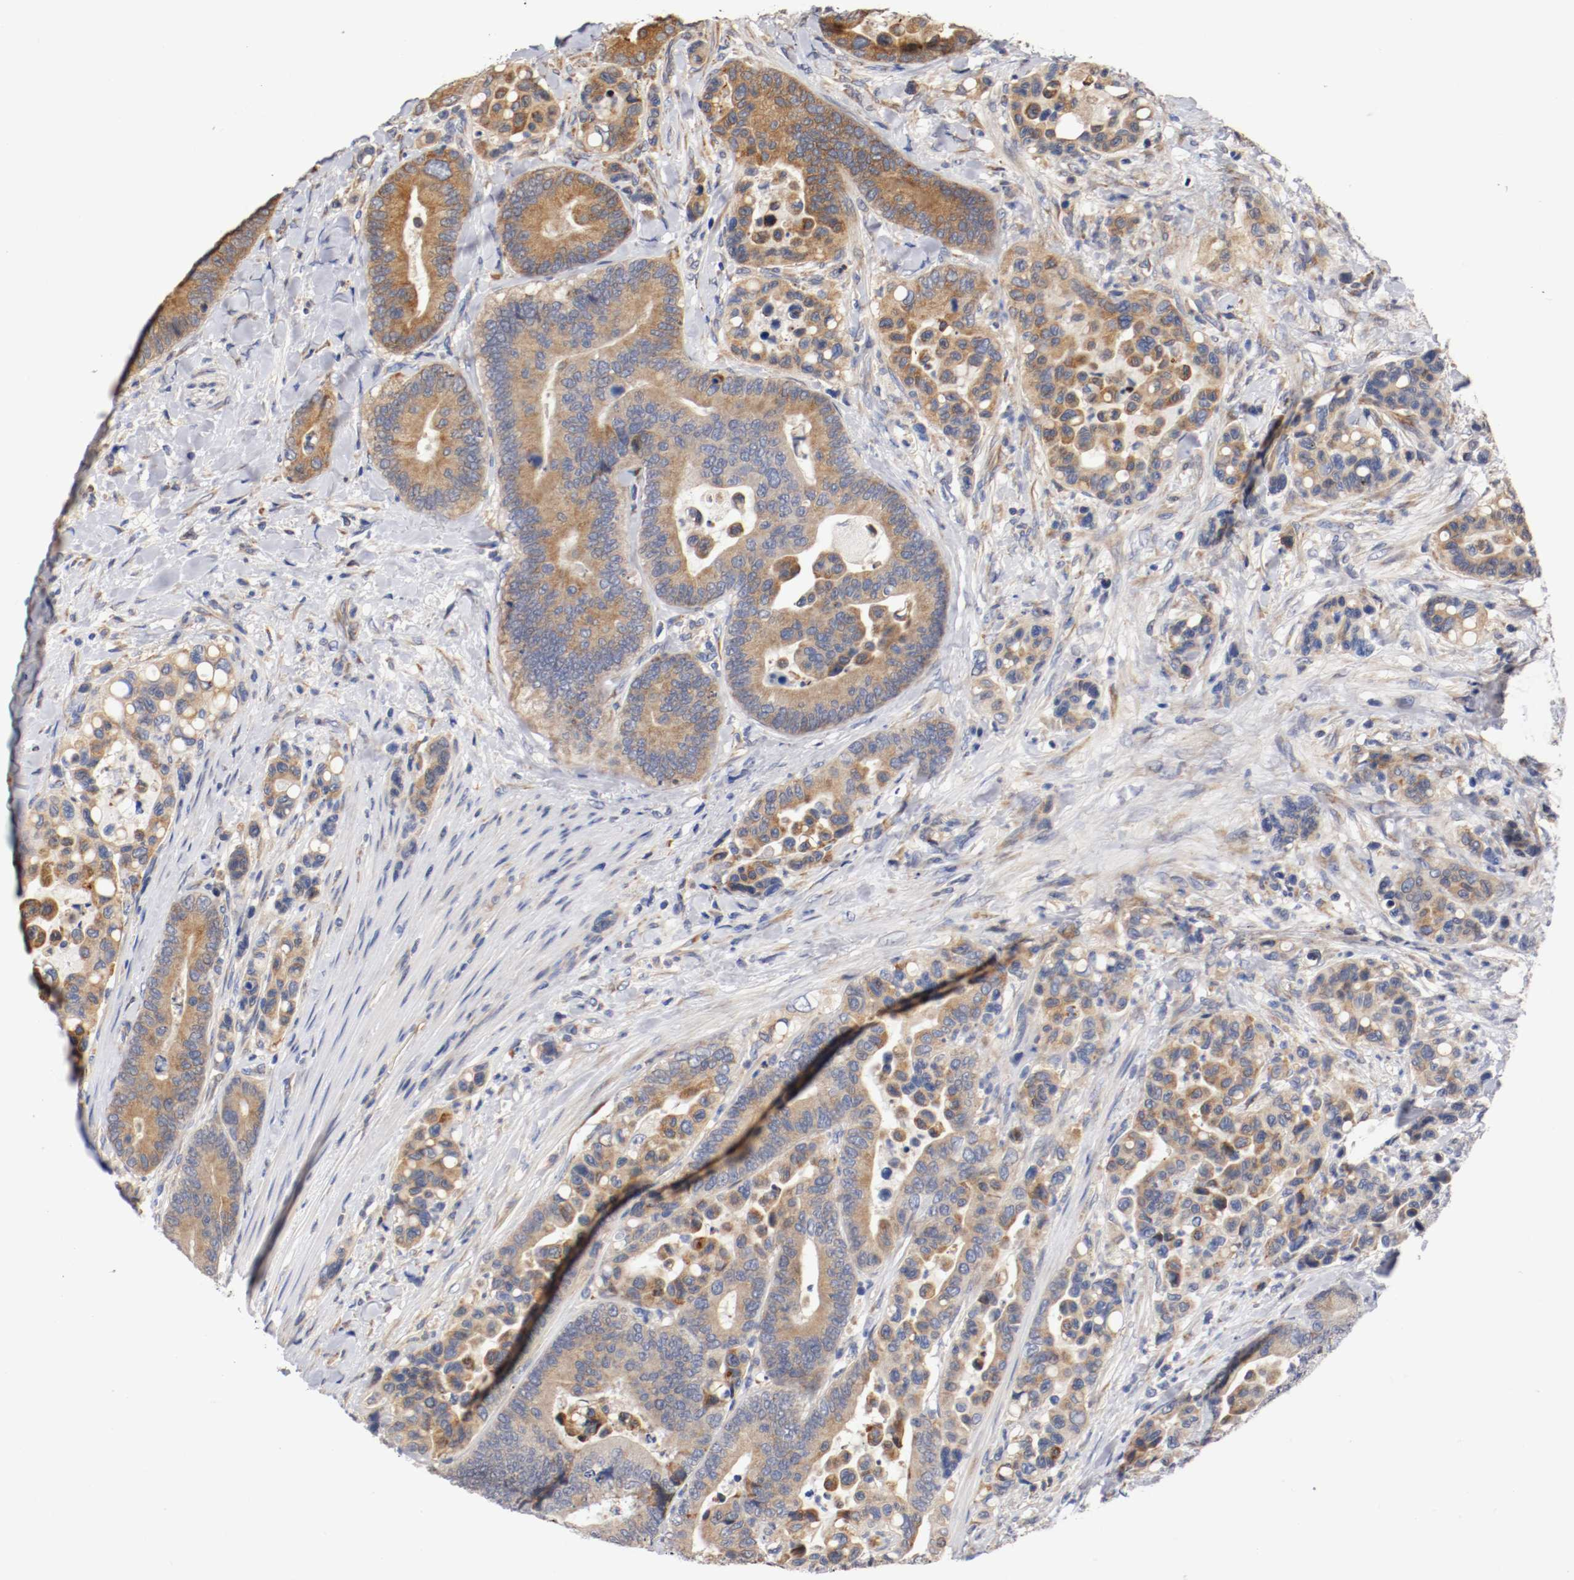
{"staining": {"intensity": "moderate", "quantity": ">75%", "location": "cytoplasmic/membranous"}, "tissue": "colorectal cancer", "cell_type": "Tumor cells", "image_type": "cancer", "snomed": [{"axis": "morphology", "description": "Normal tissue, NOS"}, {"axis": "morphology", "description": "Adenocarcinoma, NOS"}, {"axis": "topography", "description": "Colon"}], "caption": "Colorectal adenocarcinoma stained with DAB immunohistochemistry displays medium levels of moderate cytoplasmic/membranous expression in approximately >75% of tumor cells.", "gene": "TNFSF13", "patient": {"sex": "male", "age": 82}}